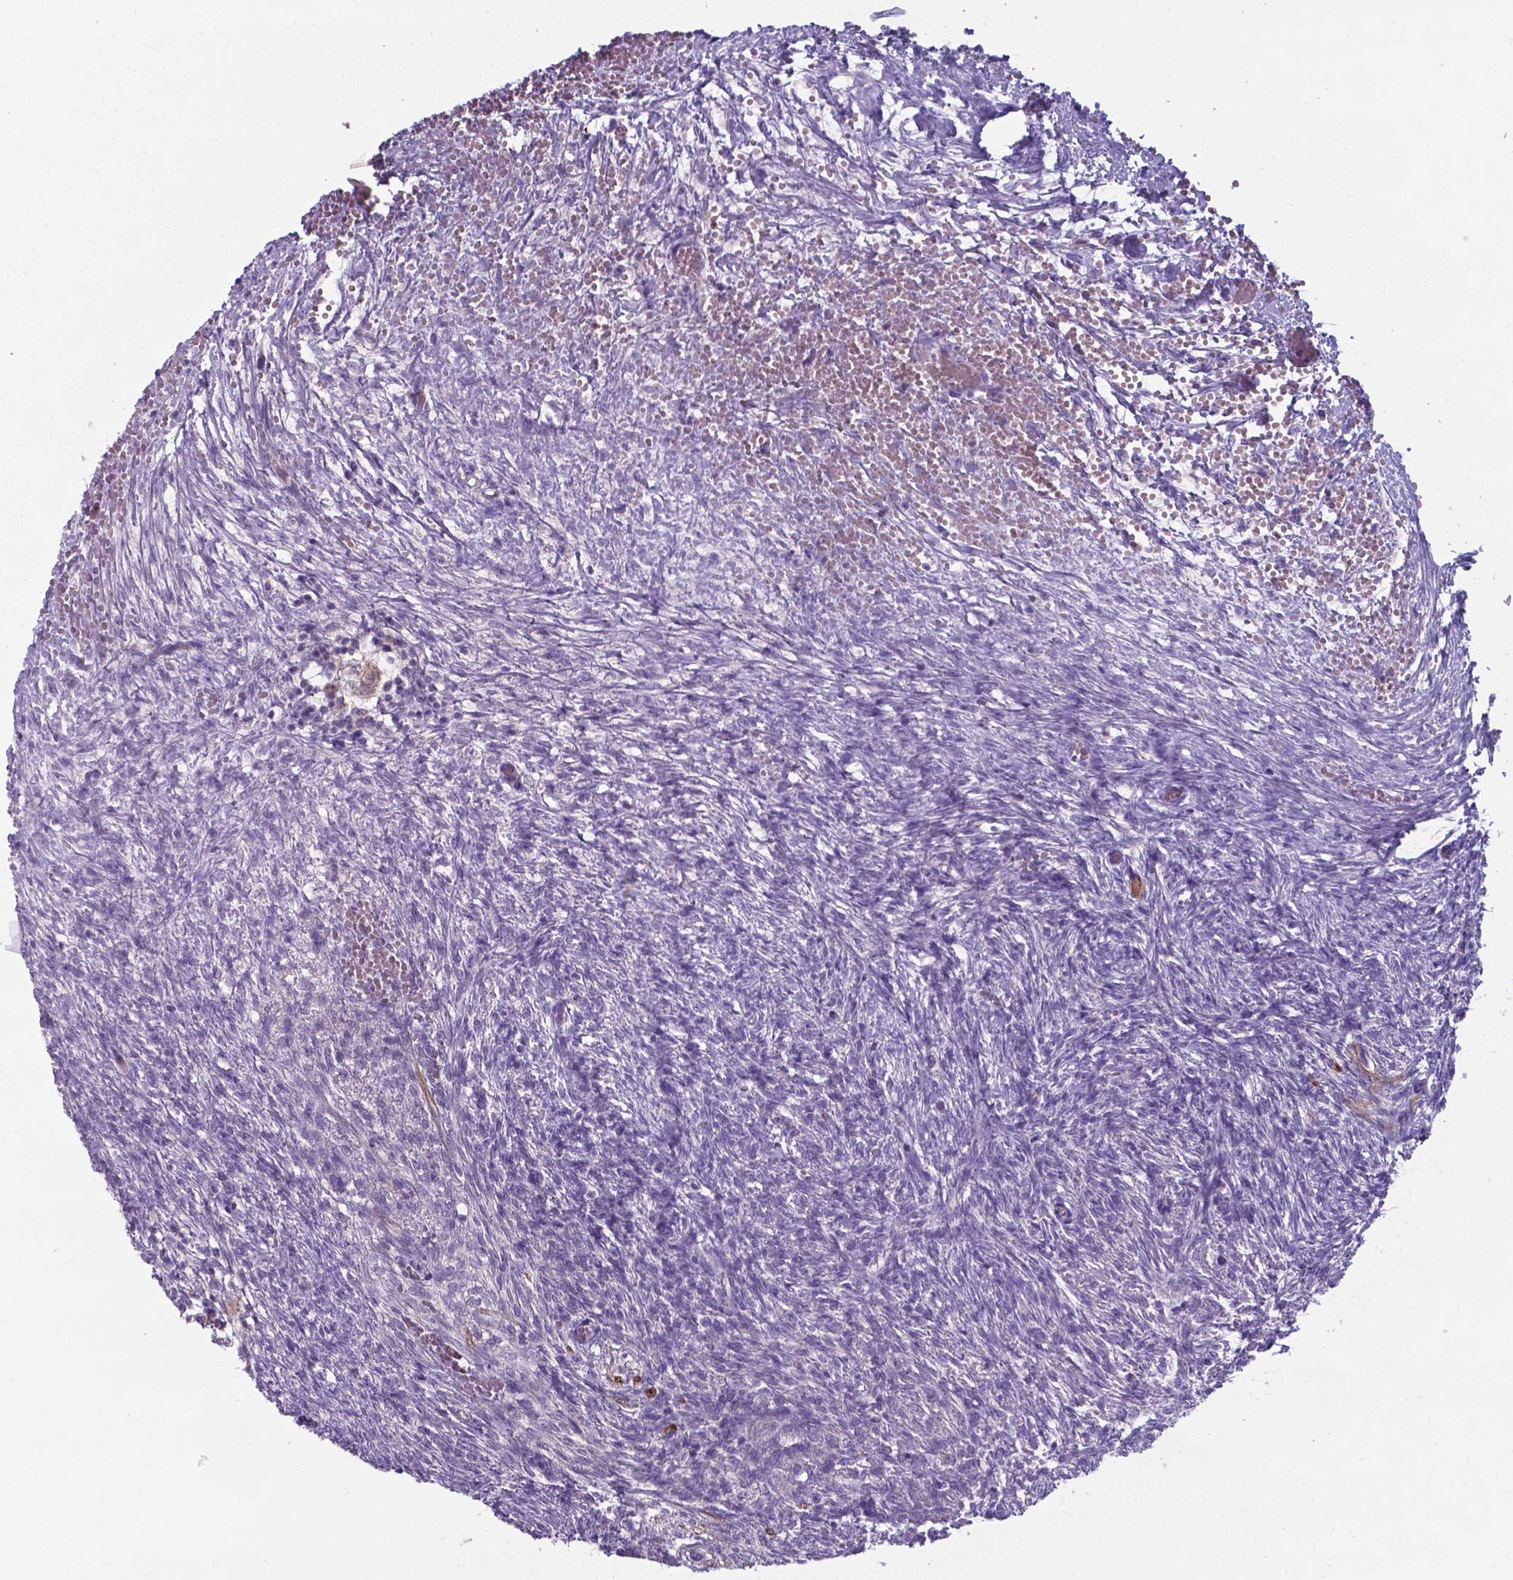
{"staining": {"intensity": "negative", "quantity": "none", "location": "none"}, "tissue": "ovary", "cell_type": "Ovarian stroma cells", "image_type": "normal", "snomed": [{"axis": "morphology", "description": "Normal tissue, NOS"}, {"axis": "topography", "description": "Ovary"}], "caption": "Immunohistochemistry histopathology image of unremarkable ovary: human ovary stained with DAB displays no significant protein staining in ovarian stroma cells.", "gene": "AP5B1", "patient": {"sex": "female", "age": 46}}